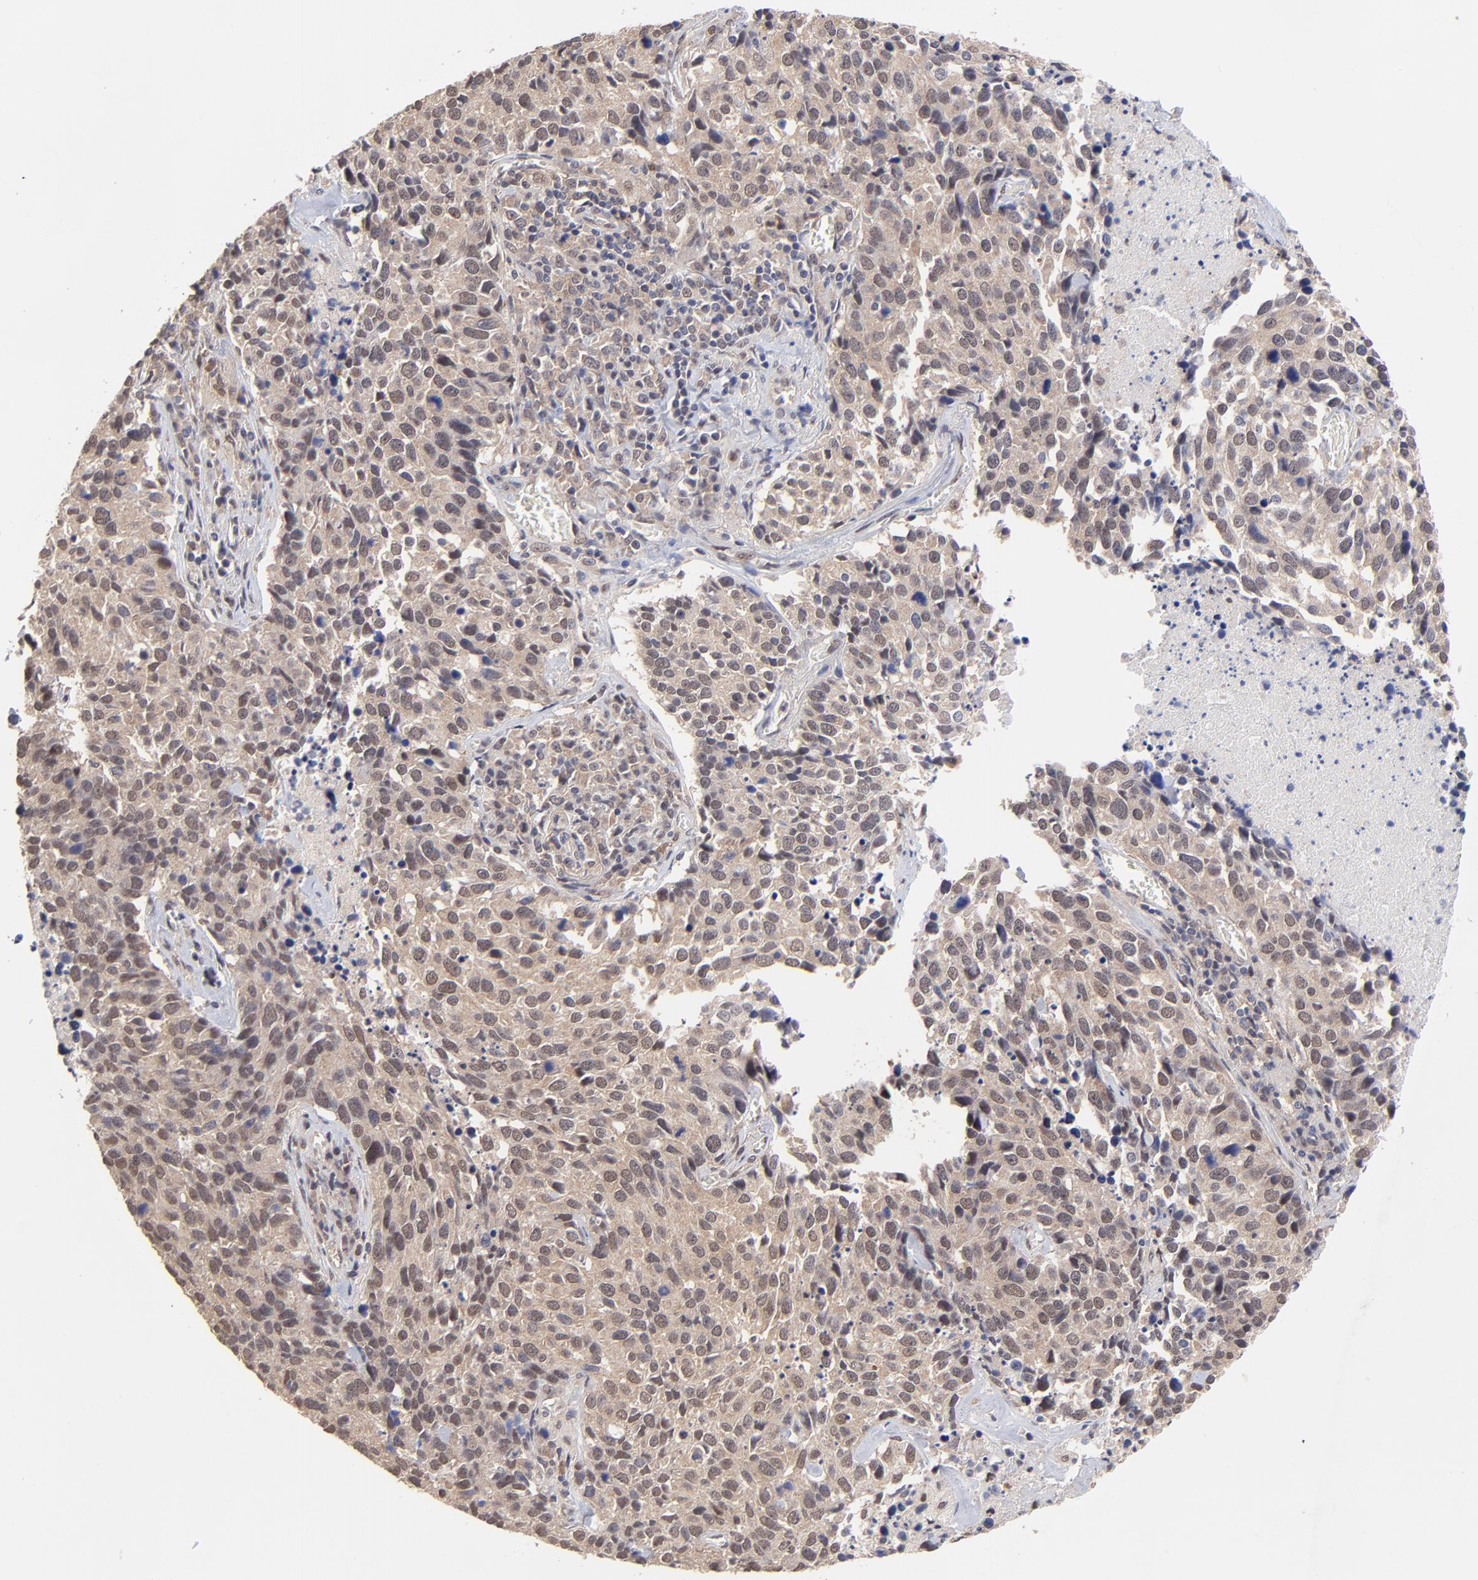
{"staining": {"intensity": "weak", "quantity": "25%-75%", "location": "cytoplasmic/membranous,nuclear"}, "tissue": "lung cancer", "cell_type": "Tumor cells", "image_type": "cancer", "snomed": [{"axis": "morphology", "description": "Neoplasm, malignant, NOS"}, {"axis": "topography", "description": "Lung"}], "caption": "IHC (DAB) staining of human lung malignant neoplasm demonstrates weak cytoplasmic/membranous and nuclear protein expression in approximately 25%-75% of tumor cells.", "gene": "PSMC4", "patient": {"sex": "female", "age": 76}}